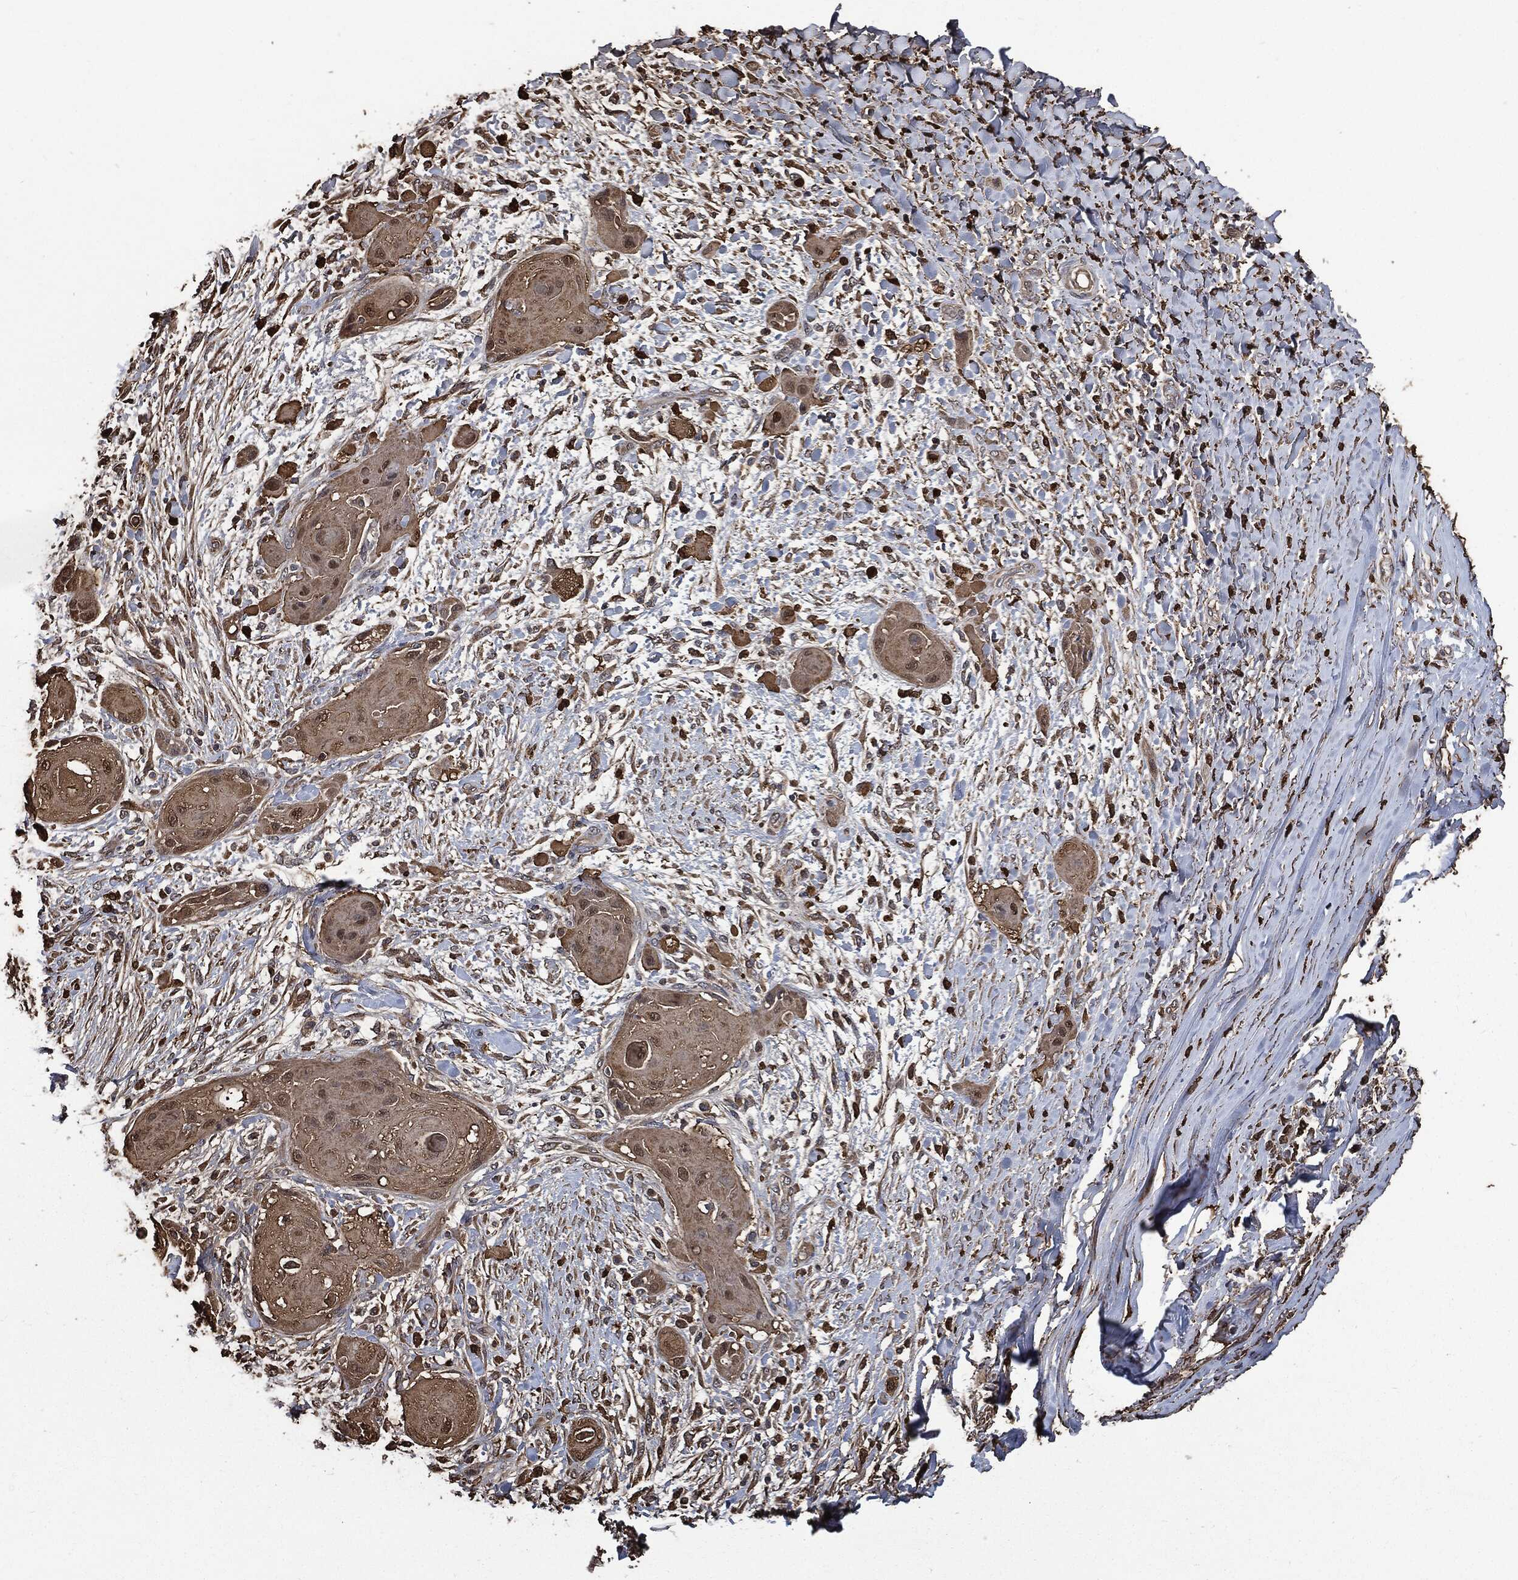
{"staining": {"intensity": "weak", "quantity": "25%-75%", "location": "cytoplasmic/membranous"}, "tissue": "skin cancer", "cell_type": "Tumor cells", "image_type": "cancer", "snomed": [{"axis": "morphology", "description": "Squamous cell carcinoma, NOS"}, {"axis": "topography", "description": "Skin"}], "caption": "High-magnification brightfield microscopy of skin cancer stained with DAB (3,3'-diaminobenzidine) (brown) and counterstained with hematoxylin (blue). tumor cells exhibit weak cytoplasmic/membranous staining is seen in about25%-75% of cells.", "gene": "S100A9", "patient": {"sex": "male", "age": 62}}